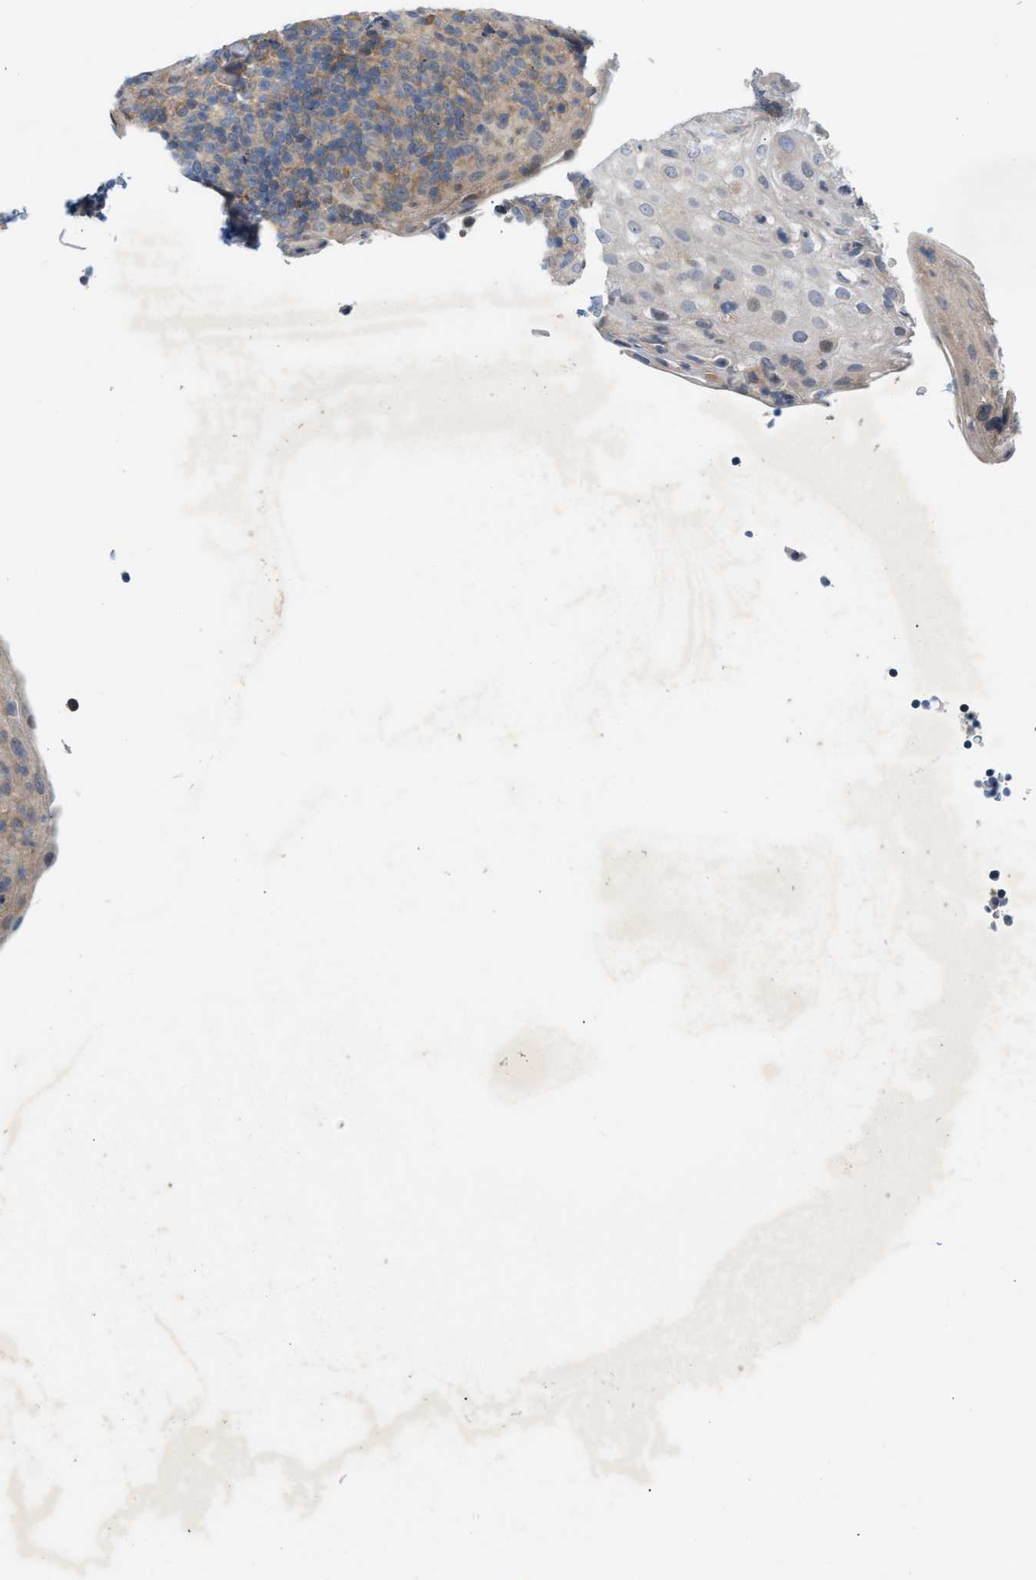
{"staining": {"intensity": "negative", "quantity": "none", "location": "none"}, "tissue": "tonsil", "cell_type": "Germinal center cells", "image_type": "normal", "snomed": [{"axis": "morphology", "description": "Normal tissue, NOS"}, {"axis": "topography", "description": "Tonsil"}], "caption": "This photomicrograph is of normal tonsil stained with immunohistochemistry (IHC) to label a protein in brown with the nuclei are counter-stained blue. There is no positivity in germinal center cells.", "gene": "WIPI2", "patient": {"sex": "male", "age": 37}}